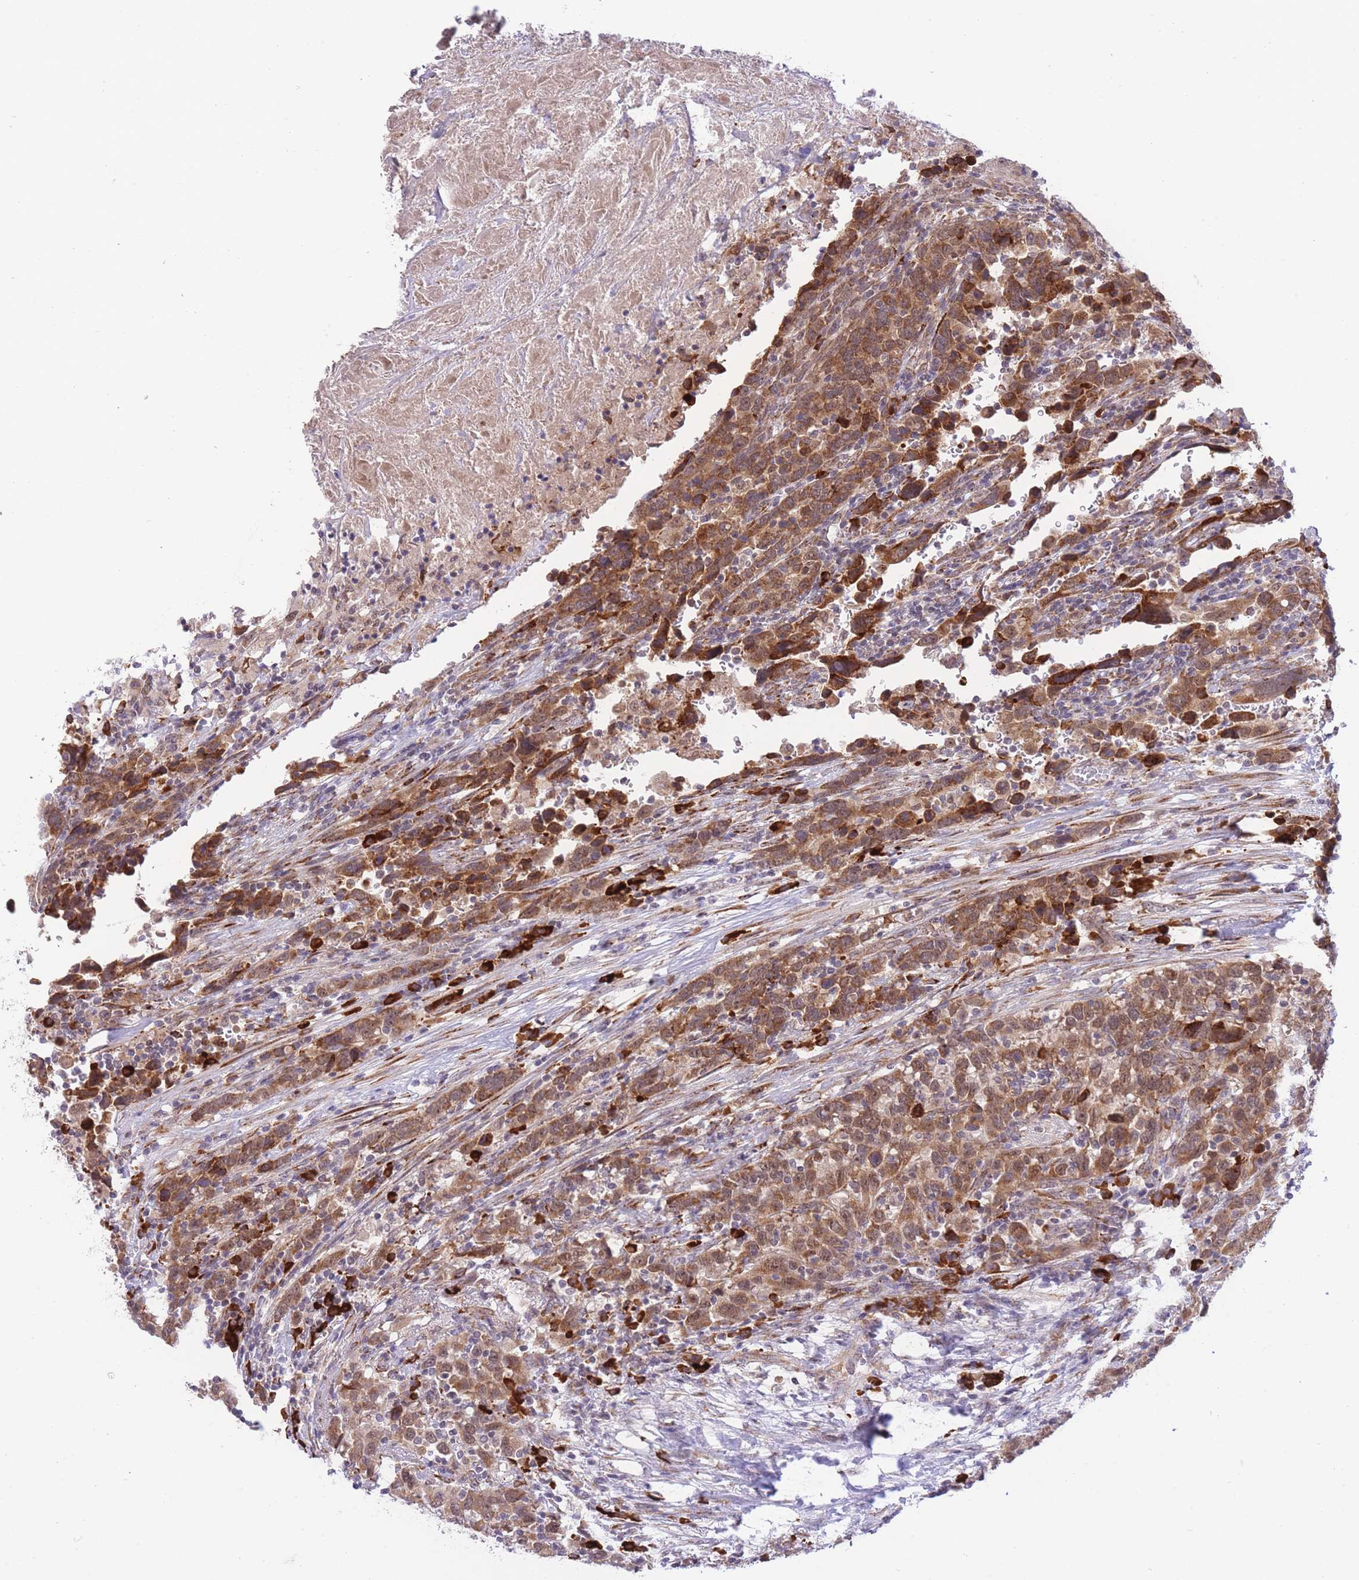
{"staining": {"intensity": "moderate", "quantity": ">75%", "location": "cytoplasmic/membranous,nuclear"}, "tissue": "urothelial cancer", "cell_type": "Tumor cells", "image_type": "cancer", "snomed": [{"axis": "morphology", "description": "Urothelial carcinoma, High grade"}, {"axis": "topography", "description": "Urinary bladder"}], "caption": "IHC of human high-grade urothelial carcinoma exhibits medium levels of moderate cytoplasmic/membranous and nuclear positivity in about >75% of tumor cells.", "gene": "EXOSC8", "patient": {"sex": "male", "age": 61}}